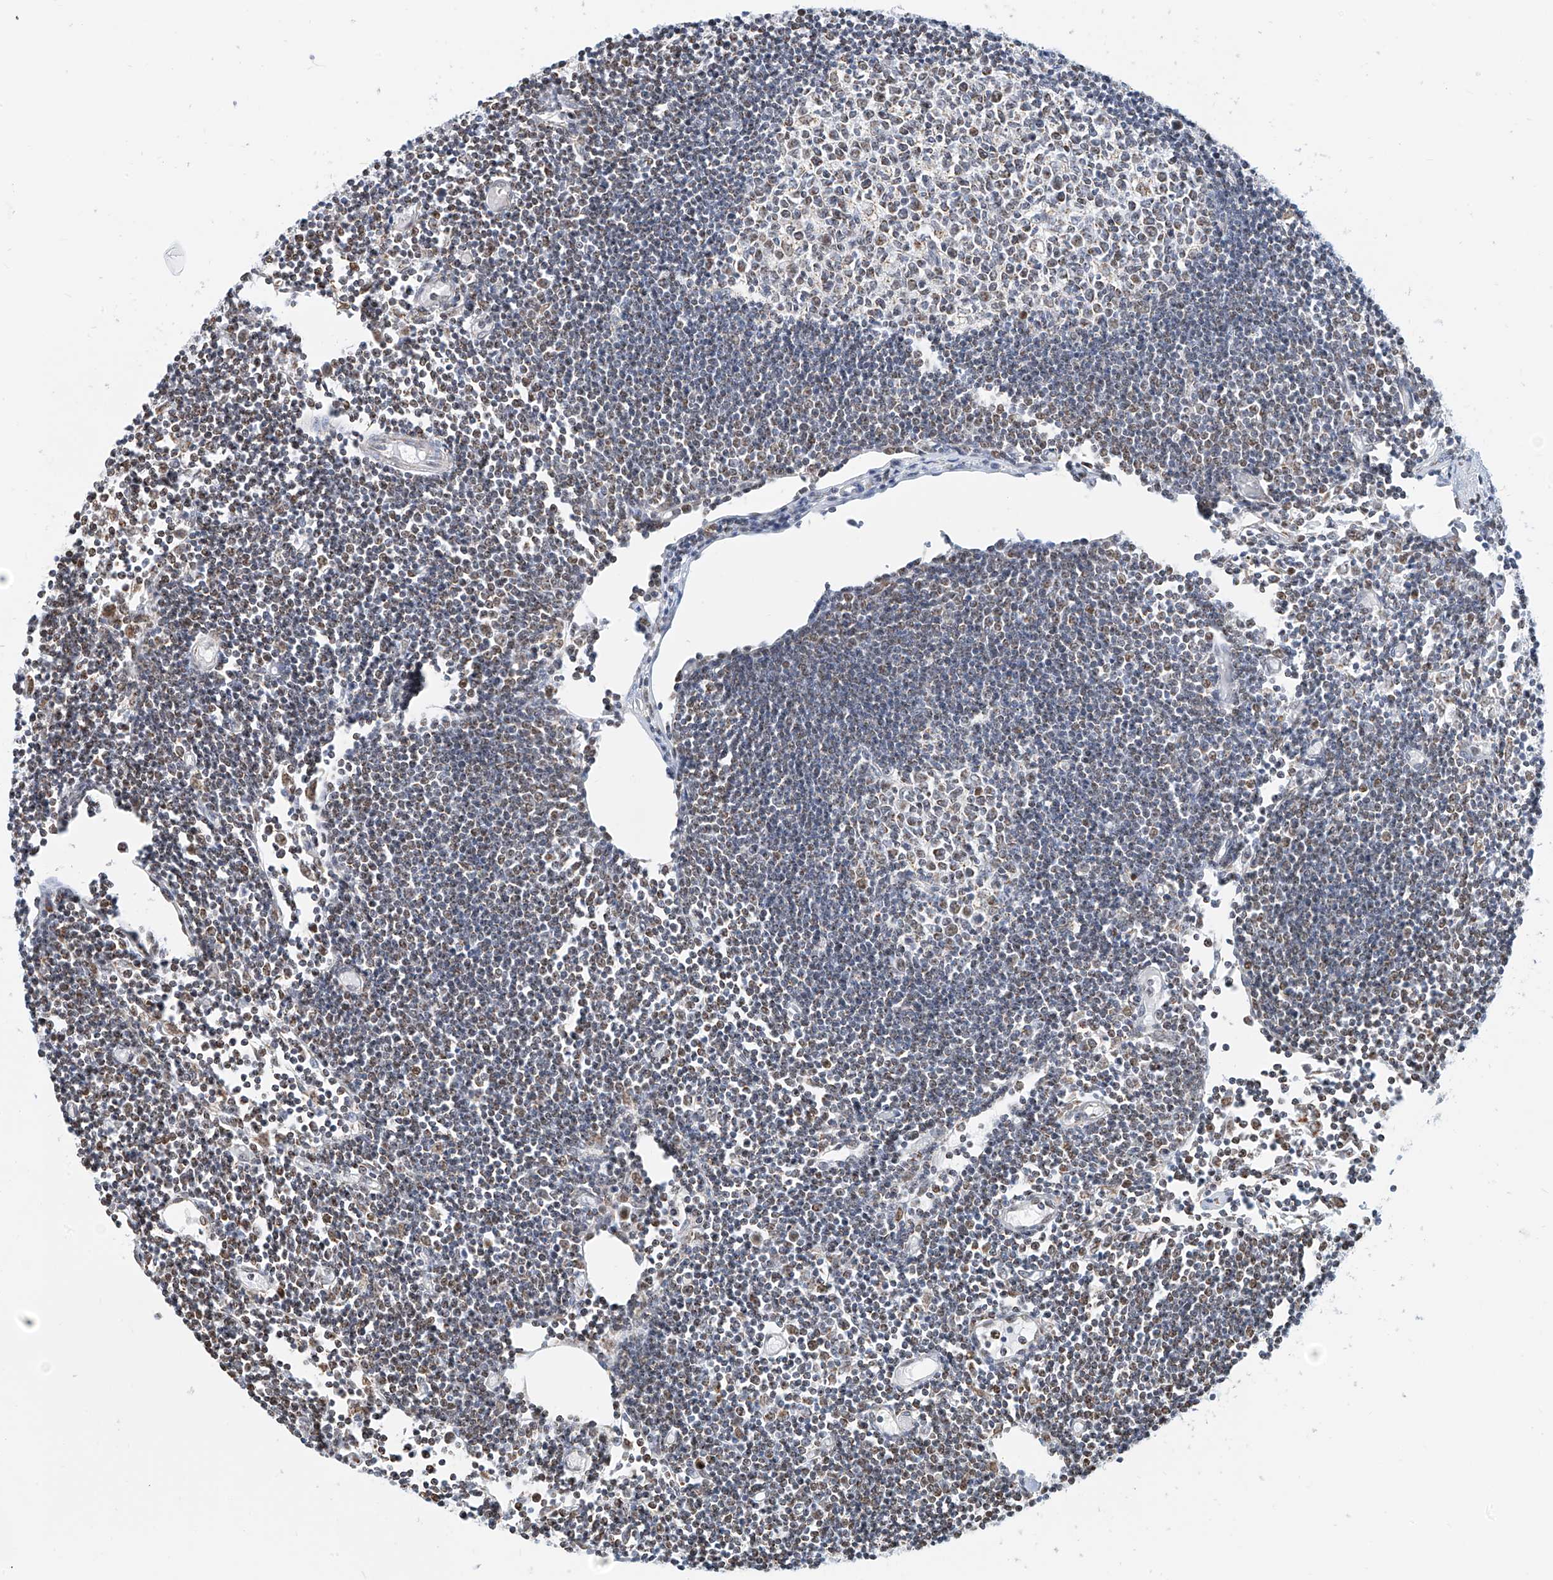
{"staining": {"intensity": "moderate", "quantity": ">75%", "location": "cytoplasmic/membranous"}, "tissue": "lymph node", "cell_type": "Germinal center cells", "image_type": "normal", "snomed": [{"axis": "morphology", "description": "Normal tissue, NOS"}, {"axis": "topography", "description": "Lymph node"}], "caption": "Protein analysis of unremarkable lymph node exhibits moderate cytoplasmic/membranous staining in about >75% of germinal center cells. (IHC, brightfield microscopy, high magnification).", "gene": "NALCN", "patient": {"sex": "female", "age": 11}}